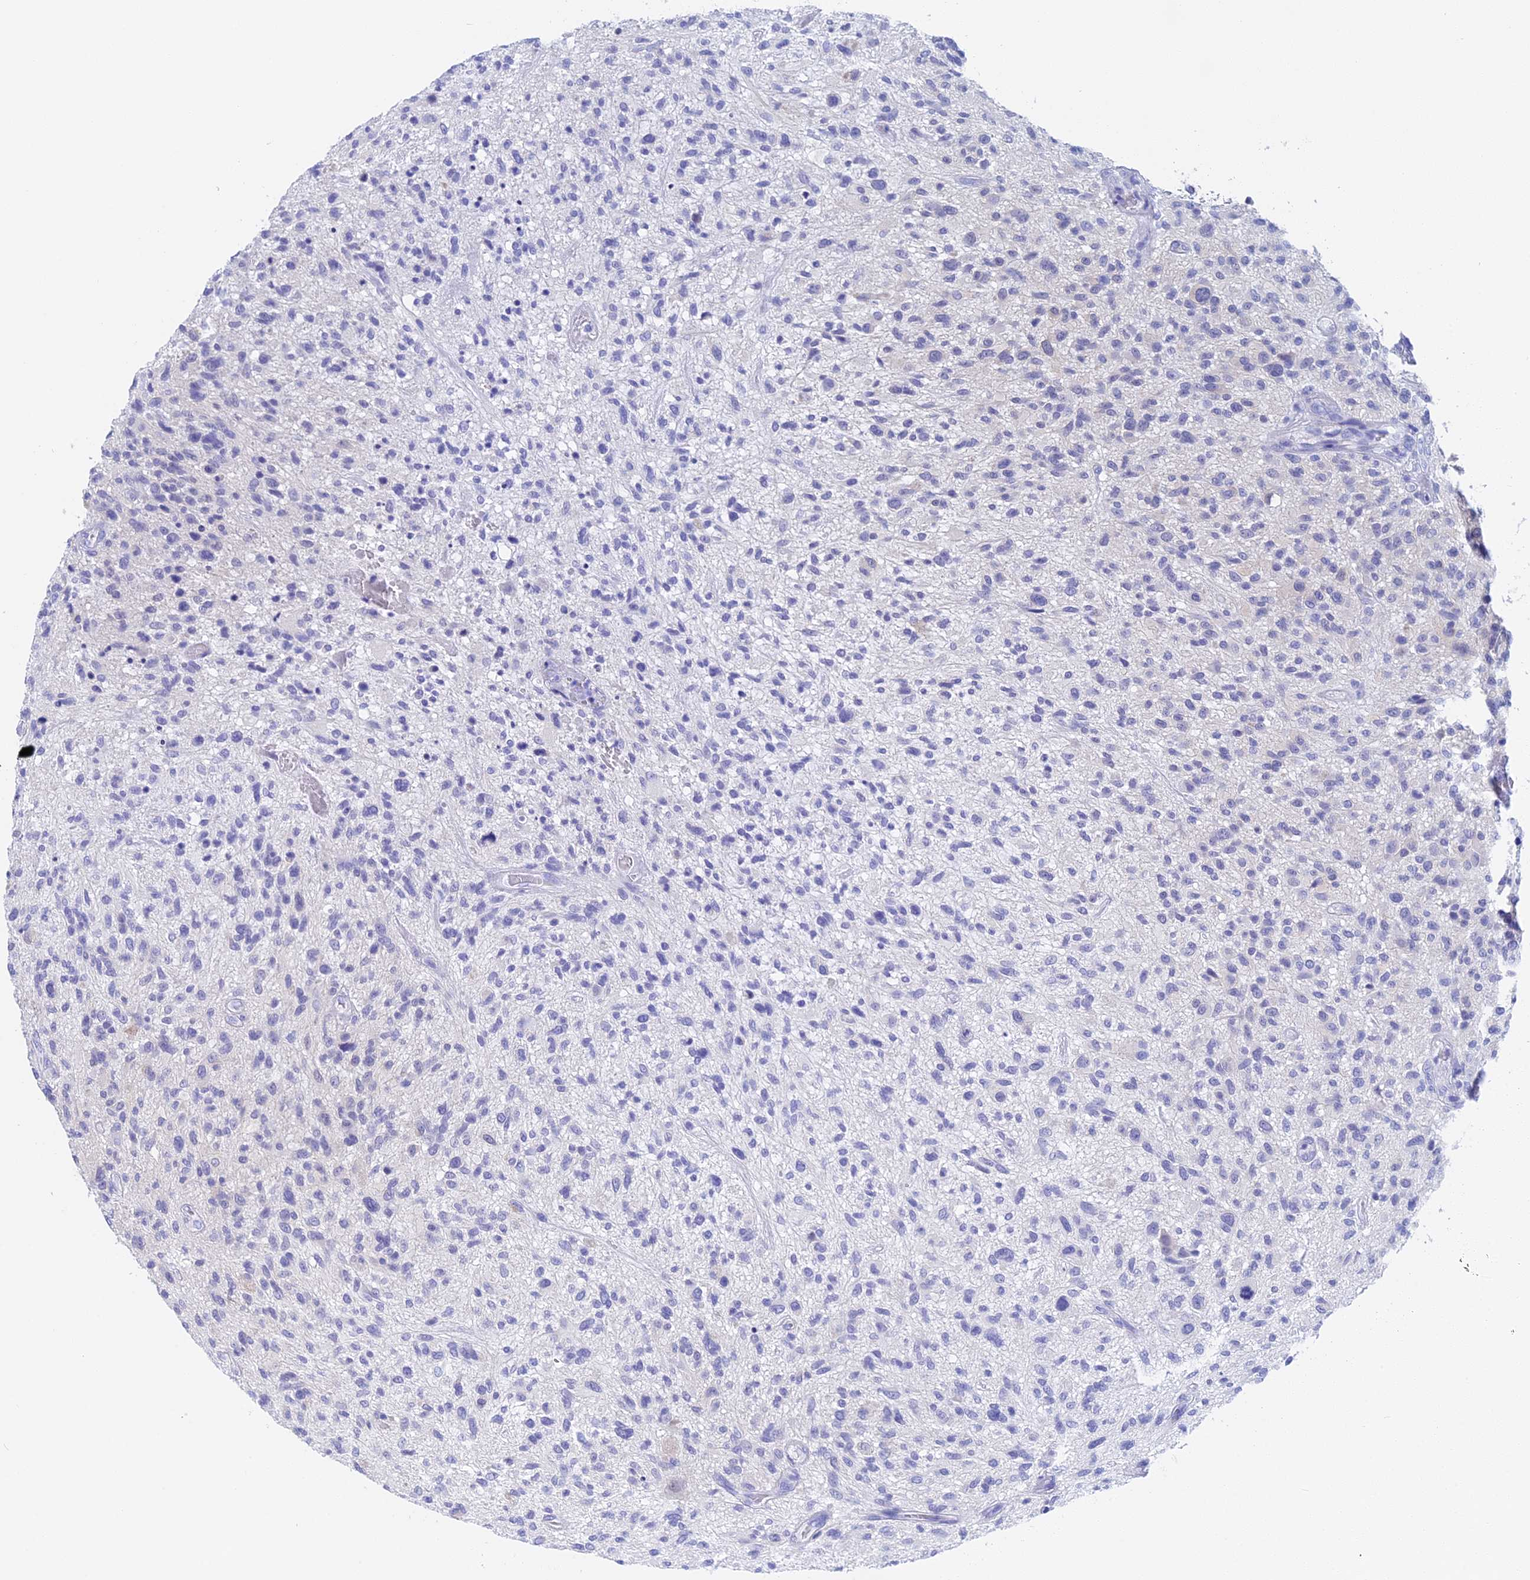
{"staining": {"intensity": "negative", "quantity": "none", "location": "none"}, "tissue": "glioma", "cell_type": "Tumor cells", "image_type": "cancer", "snomed": [{"axis": "morphology", "description": "Glioma, malignant, High grade"}, {"axis": "topography", "description": "Brain"}], "caption": "High power microscopy micrograph of an immunohistochemistry (IHC) micrograph of glioma, revealing no significant expression in tumor cells.", "gene": "STUB1", "patient": {"sex": "male", "age": 47}}